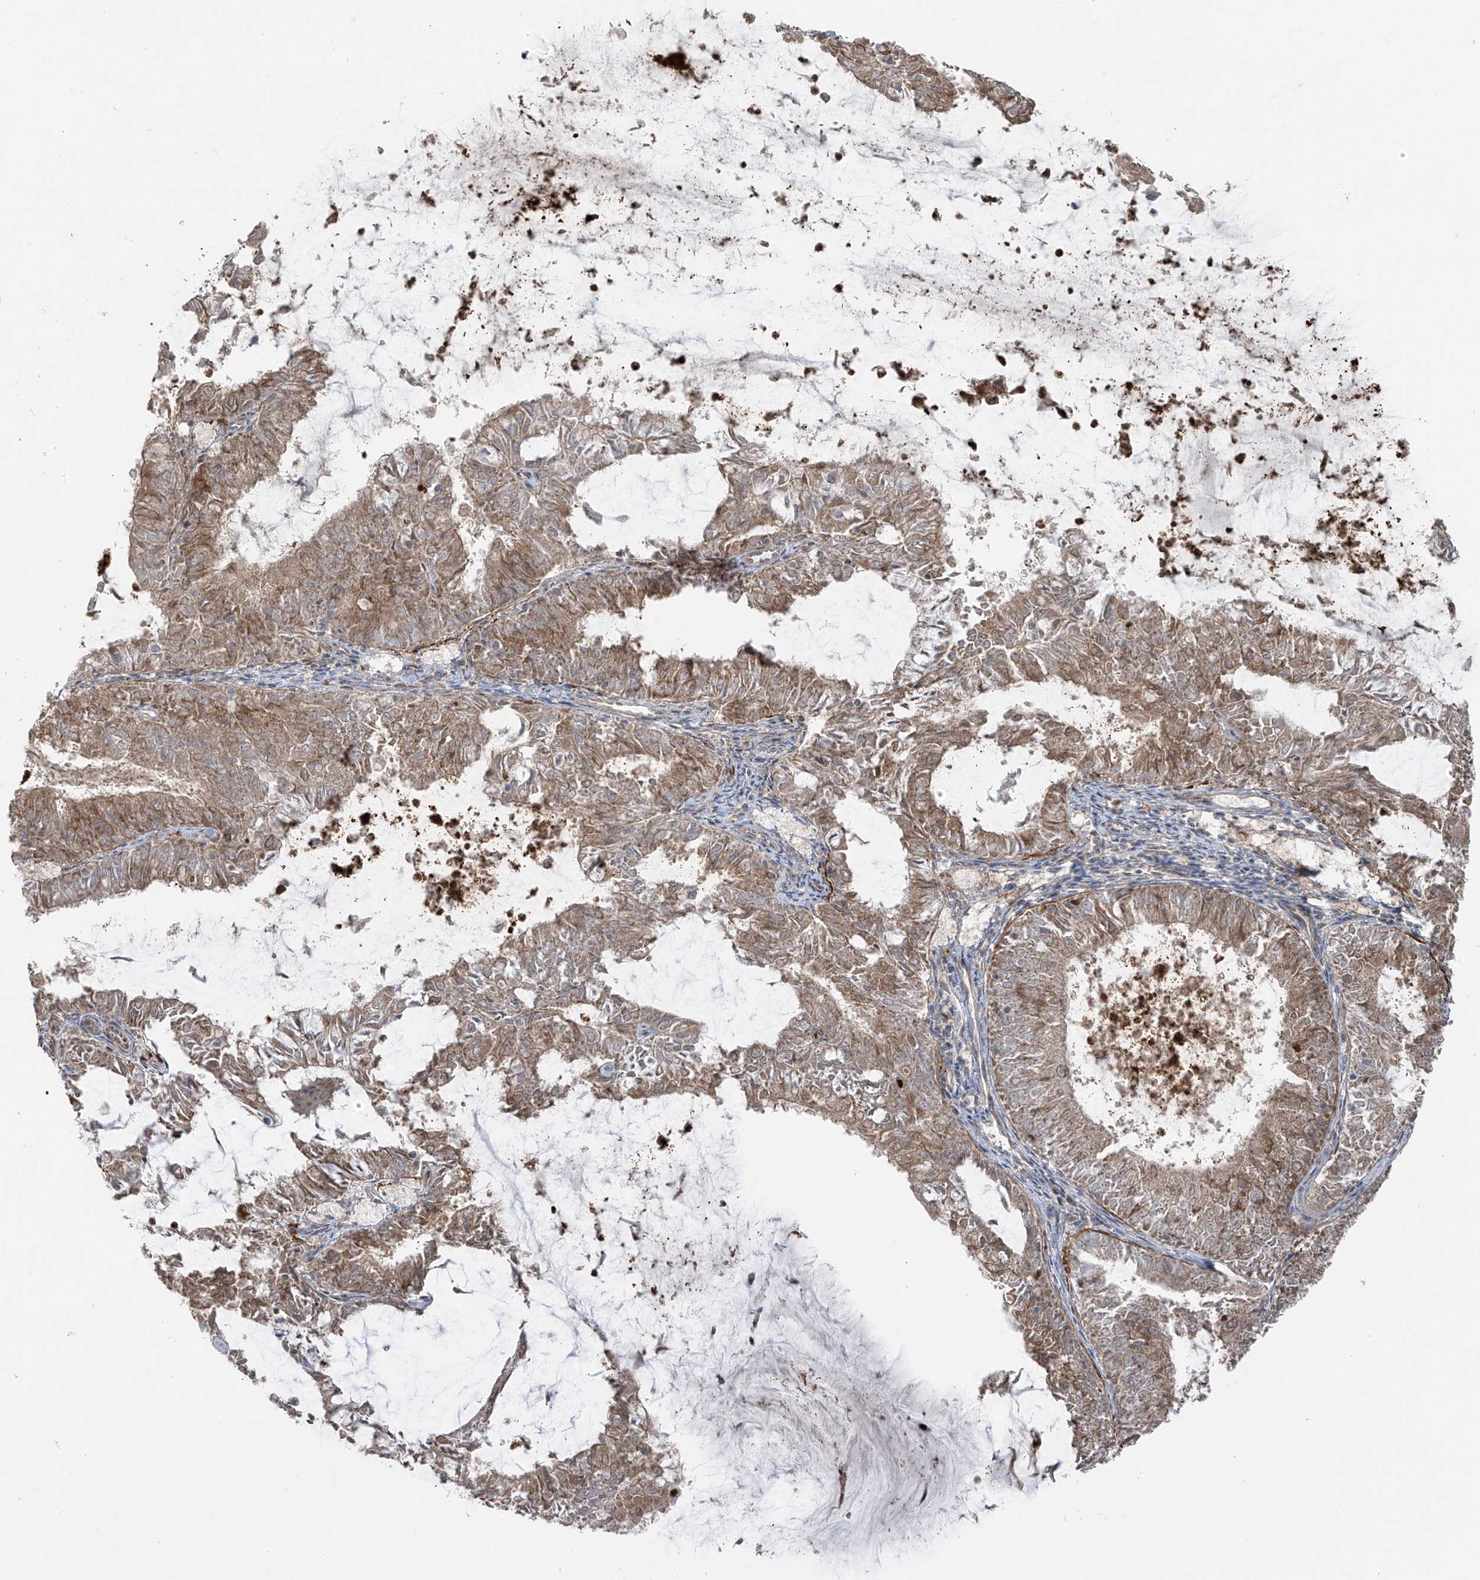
{"staining": {"intensity": "moderate", "quantity": ">75%", "location": "cytoplasmic/membranous"}, "tissue": "endometrial cancer", "cell_type": "Tumor cells", "image_type": "cancer", "snomed": [{"axis": "morphology", "description": "Adenocarcinoma, NOS"}, {"axis": "topography", "description": "Endometrium"}], "caption": "Immunohistochemistry (IHC) image of human adenocarcinoma (endometrial) stained for a protein (brown), which exhibits medium levels of moderate cytoplasmic/membranous expression in about >75% of tumor cells.", "gene": "PDE11A", "patient": {"sex": "female", "age": 57}}